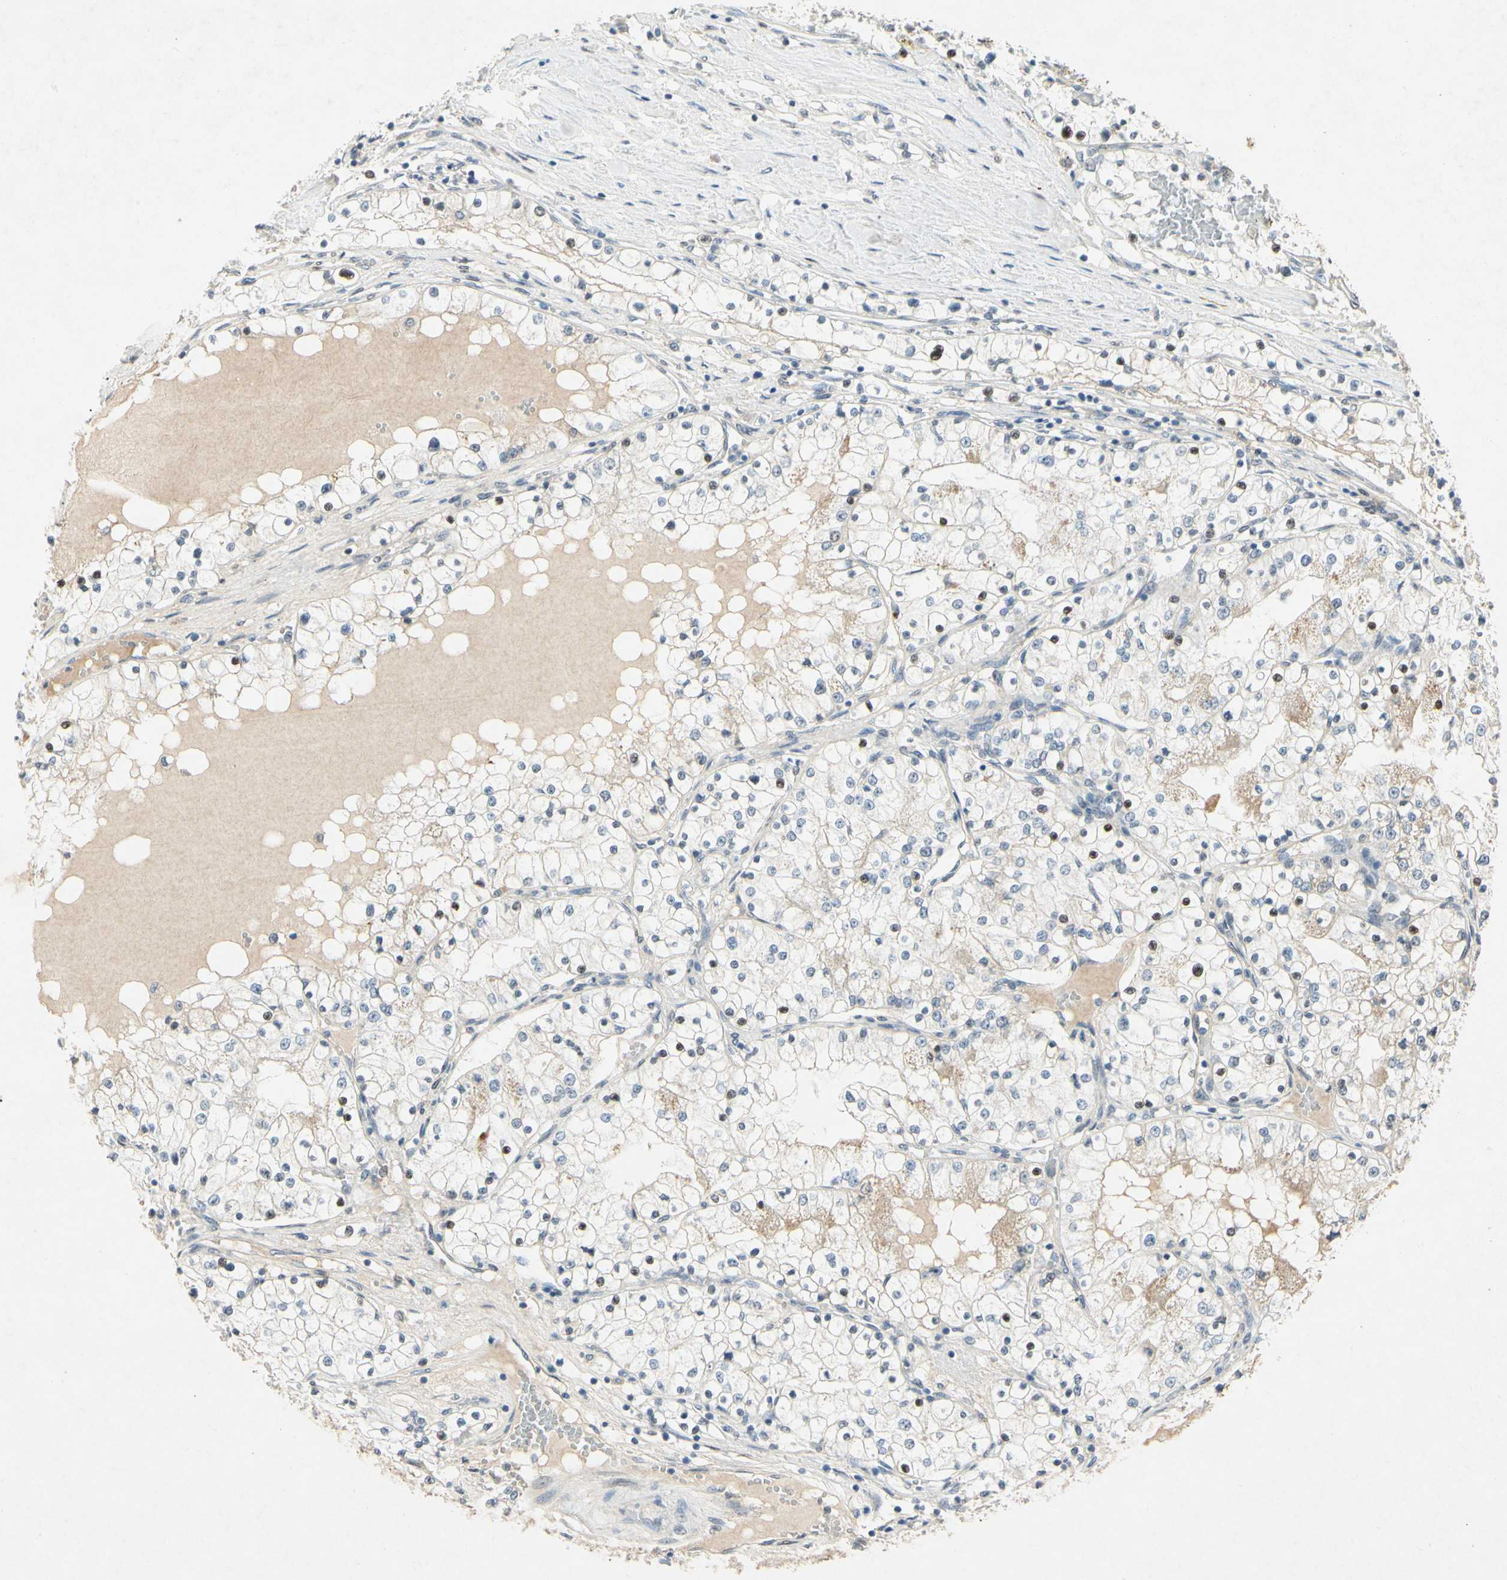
{"staining": {"intensity": "moderate", "quantity": "<25%", "location": "nuclear"}, "tissue": "renal cancer", "cell_type": "Tumor cells", "image_type": "cancer", "snomed": [{"axis": "morphology", "description": "Adenocarcinoma, NOS"}, {"axis": "topography", "description": "Kidney"}], "caption": "Human renal cancer stained for a protein (brown) displays moderate nuclear positive expression in approximately <25% of tumor cells.", "gene": "HSPA1B", "patient": {"sex": "male", "age": 68}}